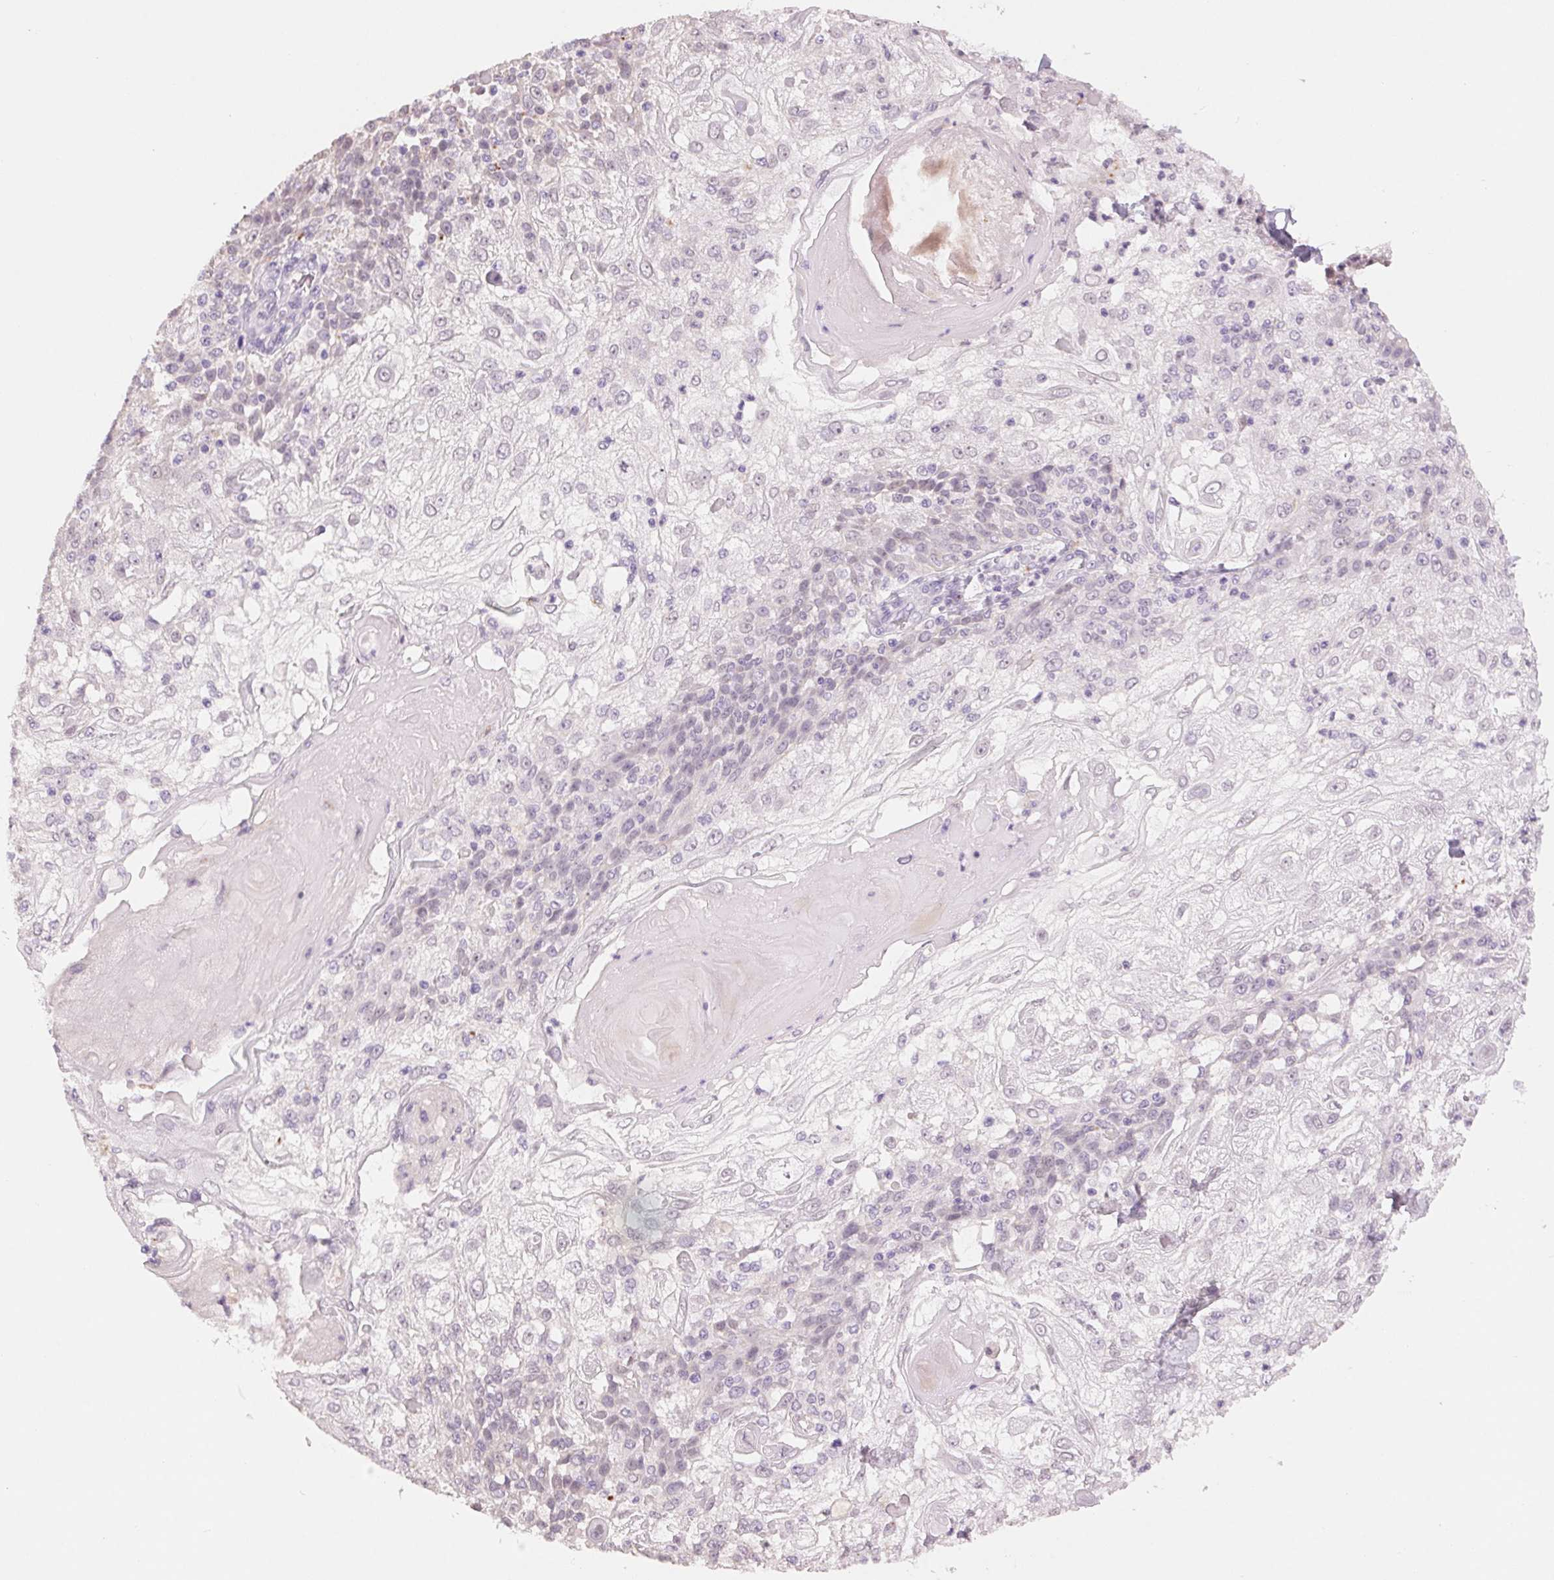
{"staining": {"intensity": "negative", "quantity": "none", "location": "none"}, "tissue": "skin cancer", "cell_type": "Tumor cells", "image_type": "cancer", "snomed": [{"axis": "morphology", "description": "Normal tissue, NOS"}, {"axis": "morphology", "description": "Squamous cell carcinoma, NOS"}, {"axis": "topography", "description": "Skin"}], "caption": "Skin cancer was stained to show a protein in brown. There is no significant staining in tumor cells.", "gene": "MPO", "patient": {"sex": "female", "age": 83}}